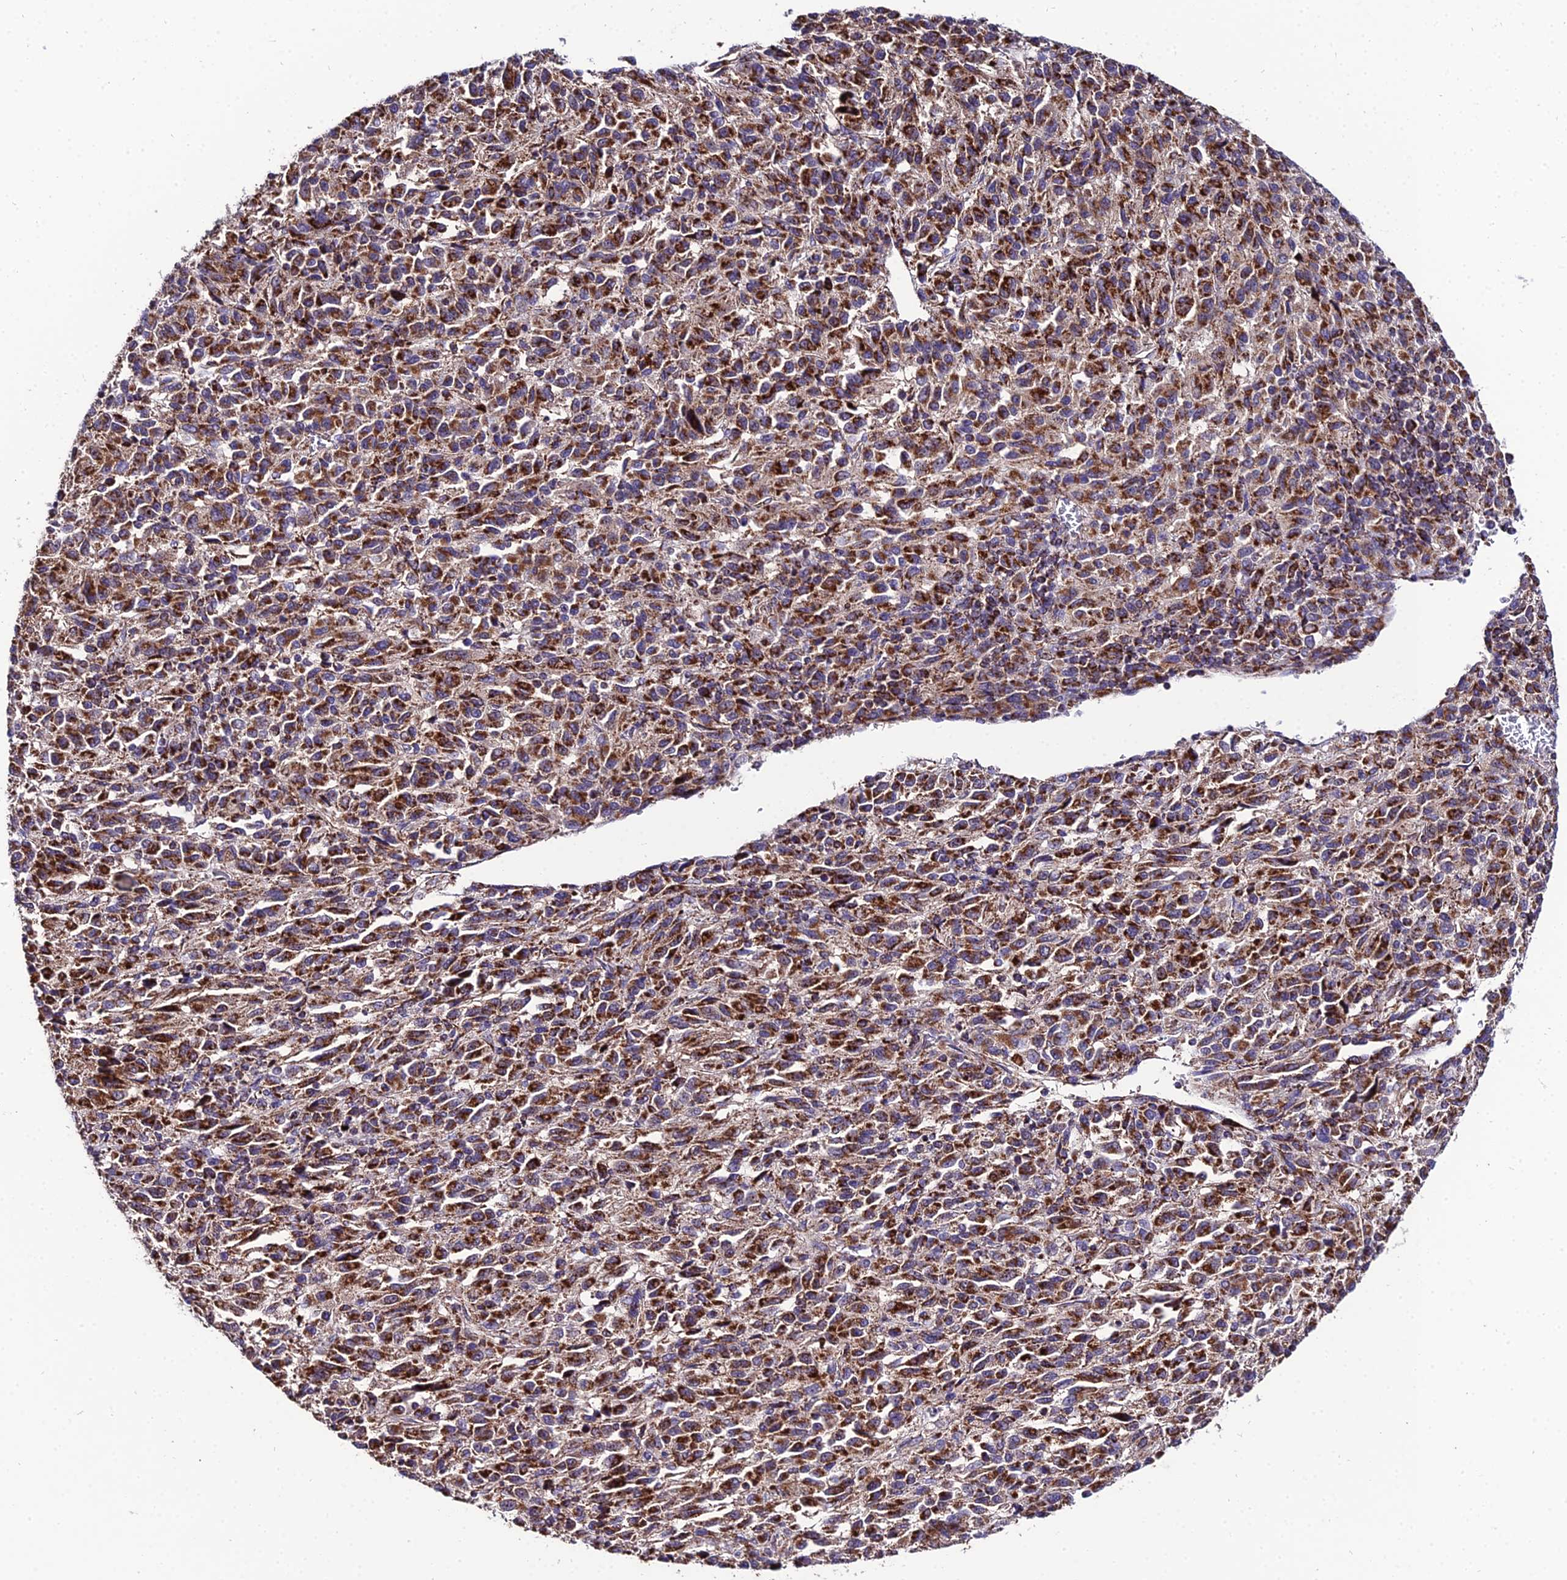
{"staining": {"intensity": "strong", "quantity": ">75%", "location": "cytoplasmic/membranous"}, "tissue": "melanoma", "cell_type": "Tumor cells", "image_type": "cancer", "snomed": [{"axis": "morphology", "description": "Malignant melanoma, Metastatic site"}, {"axis": "topography", "description": "Lung"}], "caption": "Protein staining demonstrates strong cytoplasmic/membranous expression in about >75% of tumor cells in melanoma.", "gene": "PSMD2", "patient": {"sex": "male", "age": 64}}